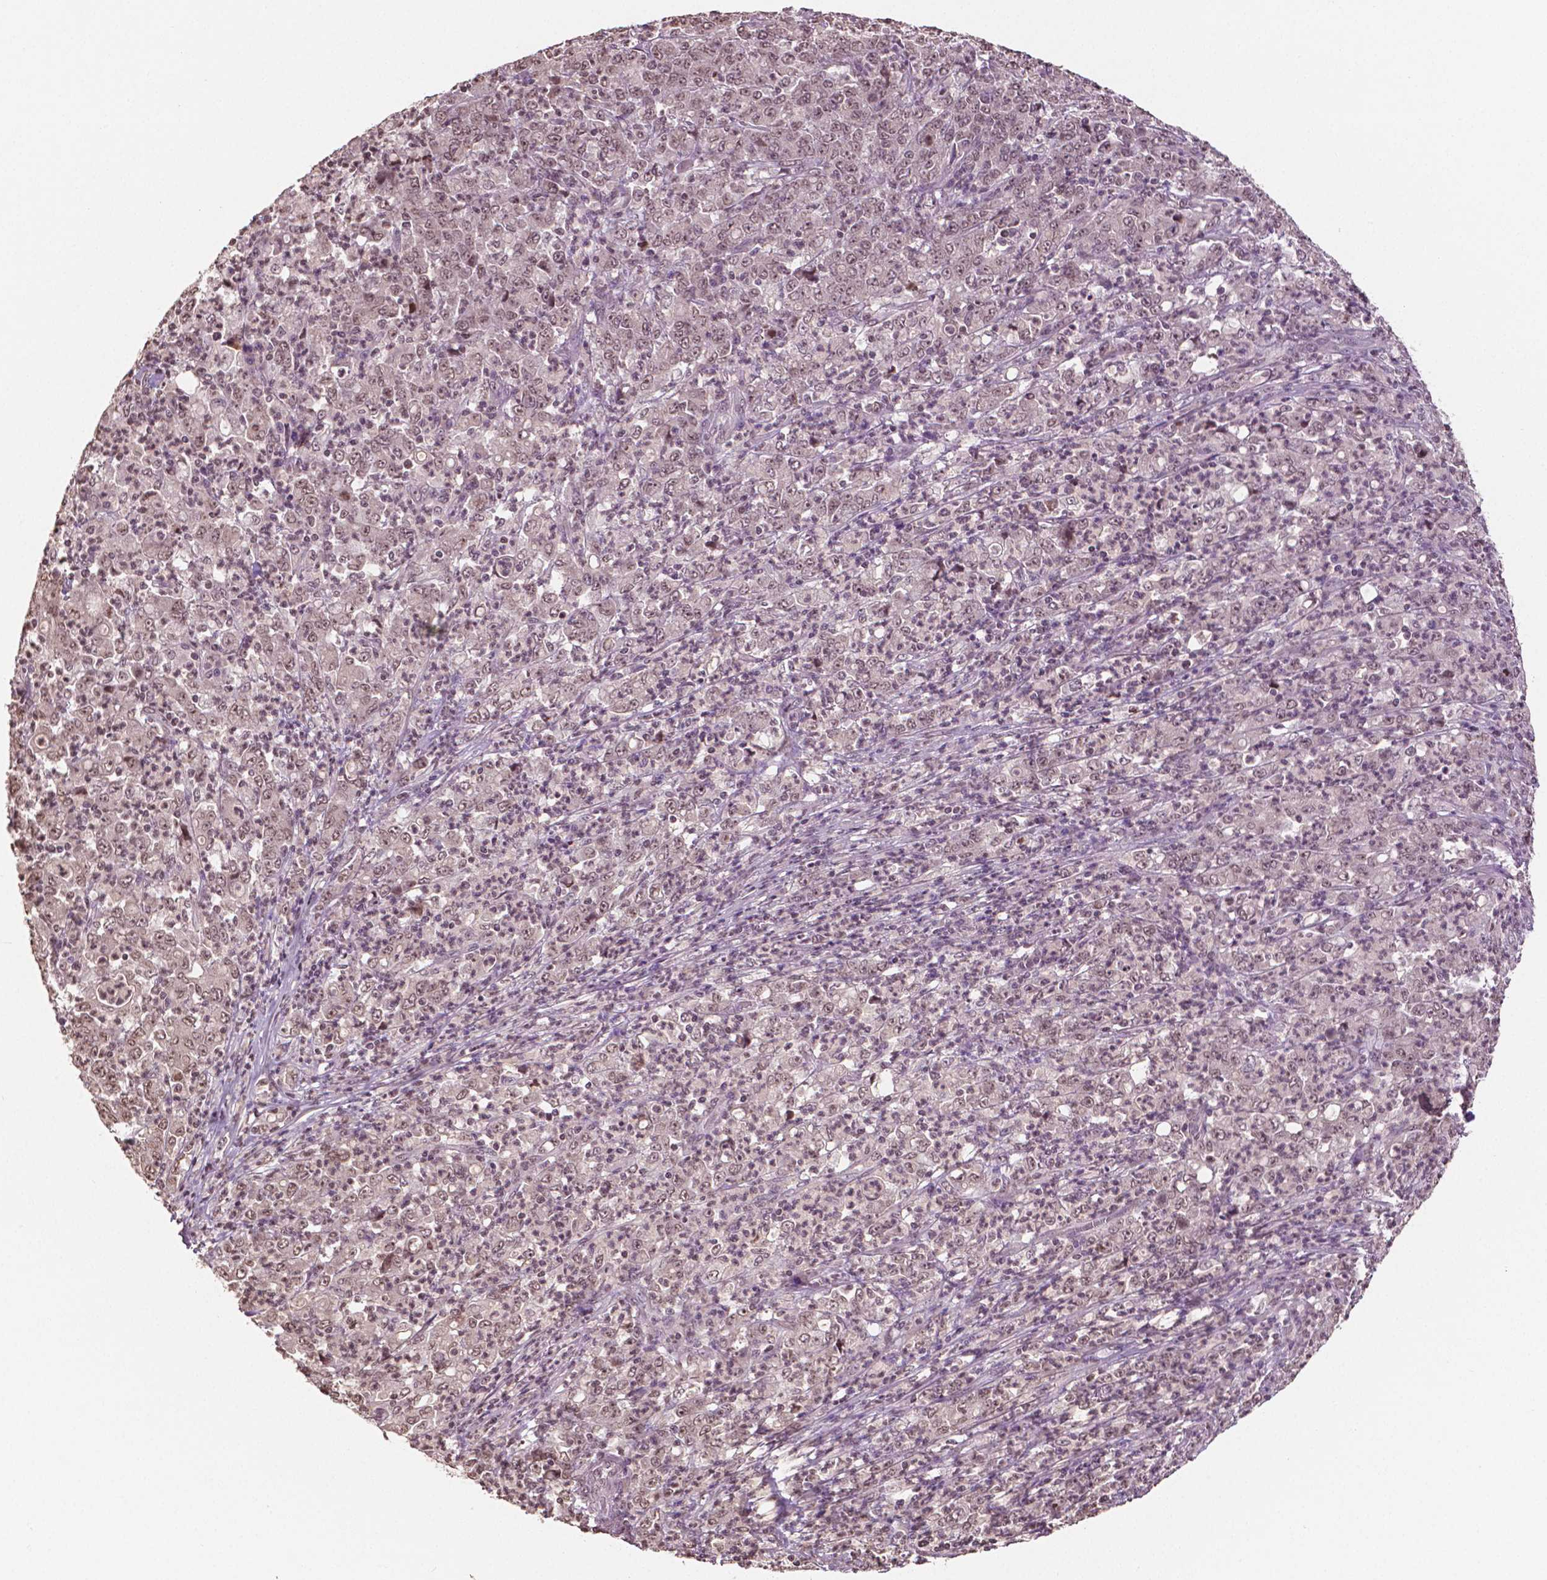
{"staining": {"intensity": "moderate", "quantity": ">75%", "location": "nuclear"}, "tissue": "stomach cancer", "cell_type": "Tumor cells", "image_type": "cancer", "snomed": [{"axis": "morphology", "description": "Adenocarcinoma, NOS"}, {"axis": "topography", "description": "Stomach, lower"}], "caption": "Protein expression analysis of stomach cancer (adenocarcinoma) displays moderate nuclear positivity in approximately >75% of tumor cells. The staining is performed using DAB (3,3'-diaminobenzidine) brown chromogen to label protein expression. The nuclei are counter-stained blue using hematoxylin.", "gene": "DEK", "patient": {"sex": "female", "age": 71}}